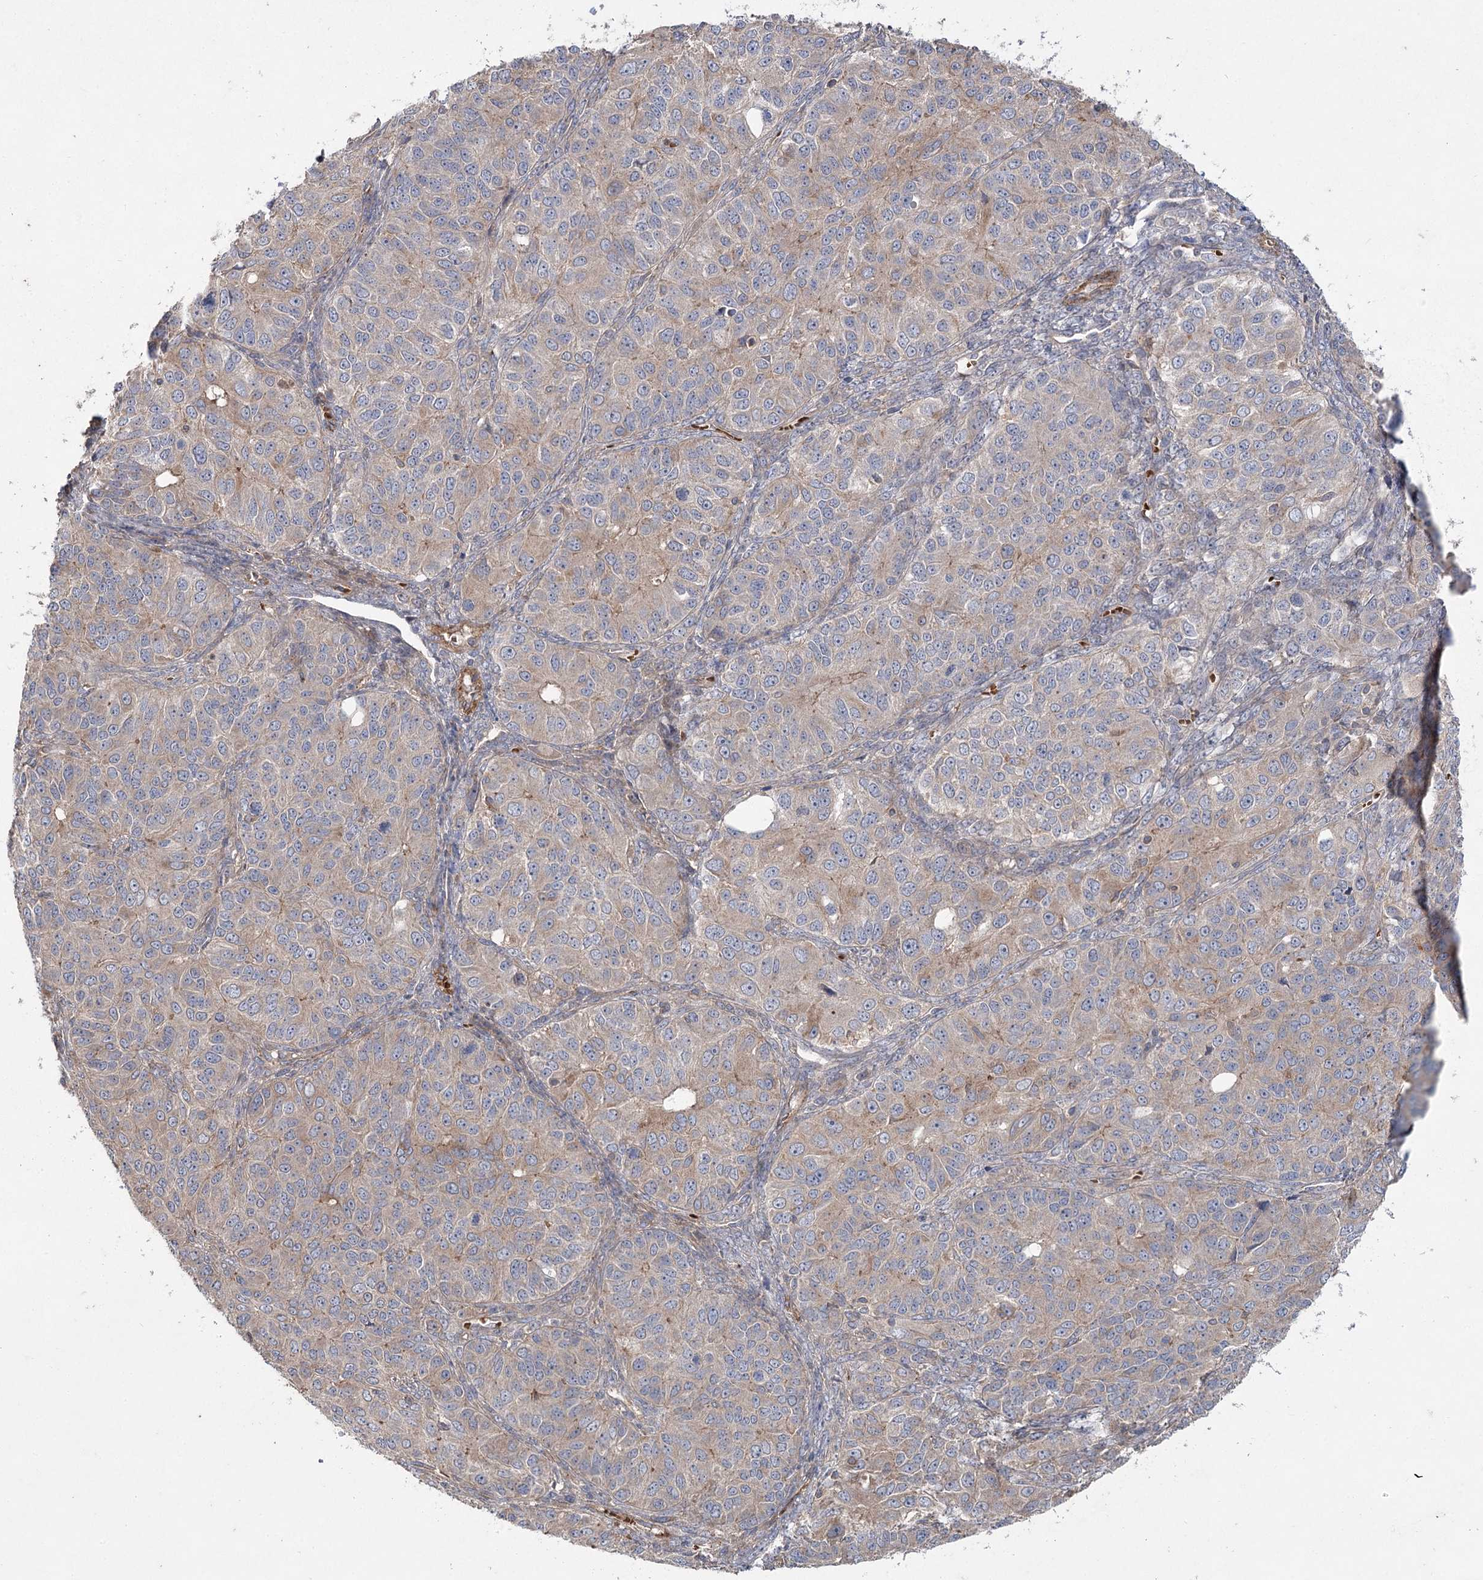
{"staining": {"intensity": "weak", "quantity": ">75%", "location": "cytoplasmic/membranous"}, "tissue": "ovarian cancer", "cell_type": "Tumor cells", "image_type": "cancer", "snomed": [{"axis": "morphology", "description": "Carcinoma, endometroid"}, {"axis": "topography", "description": "Ovary"}], "caption": "The image exhibits immunohistochemical staining of ovarian cancer. There is weak cytoplasmic/membranous staining is present in approximately >75% of tumor cells. The staining was performed using DAB, with brown indicating positive protein expression. Nuclei are stained blue with hematoxylin.", "gene": "KIAA0825", "patient": {"sex": "female", "age": 51}}